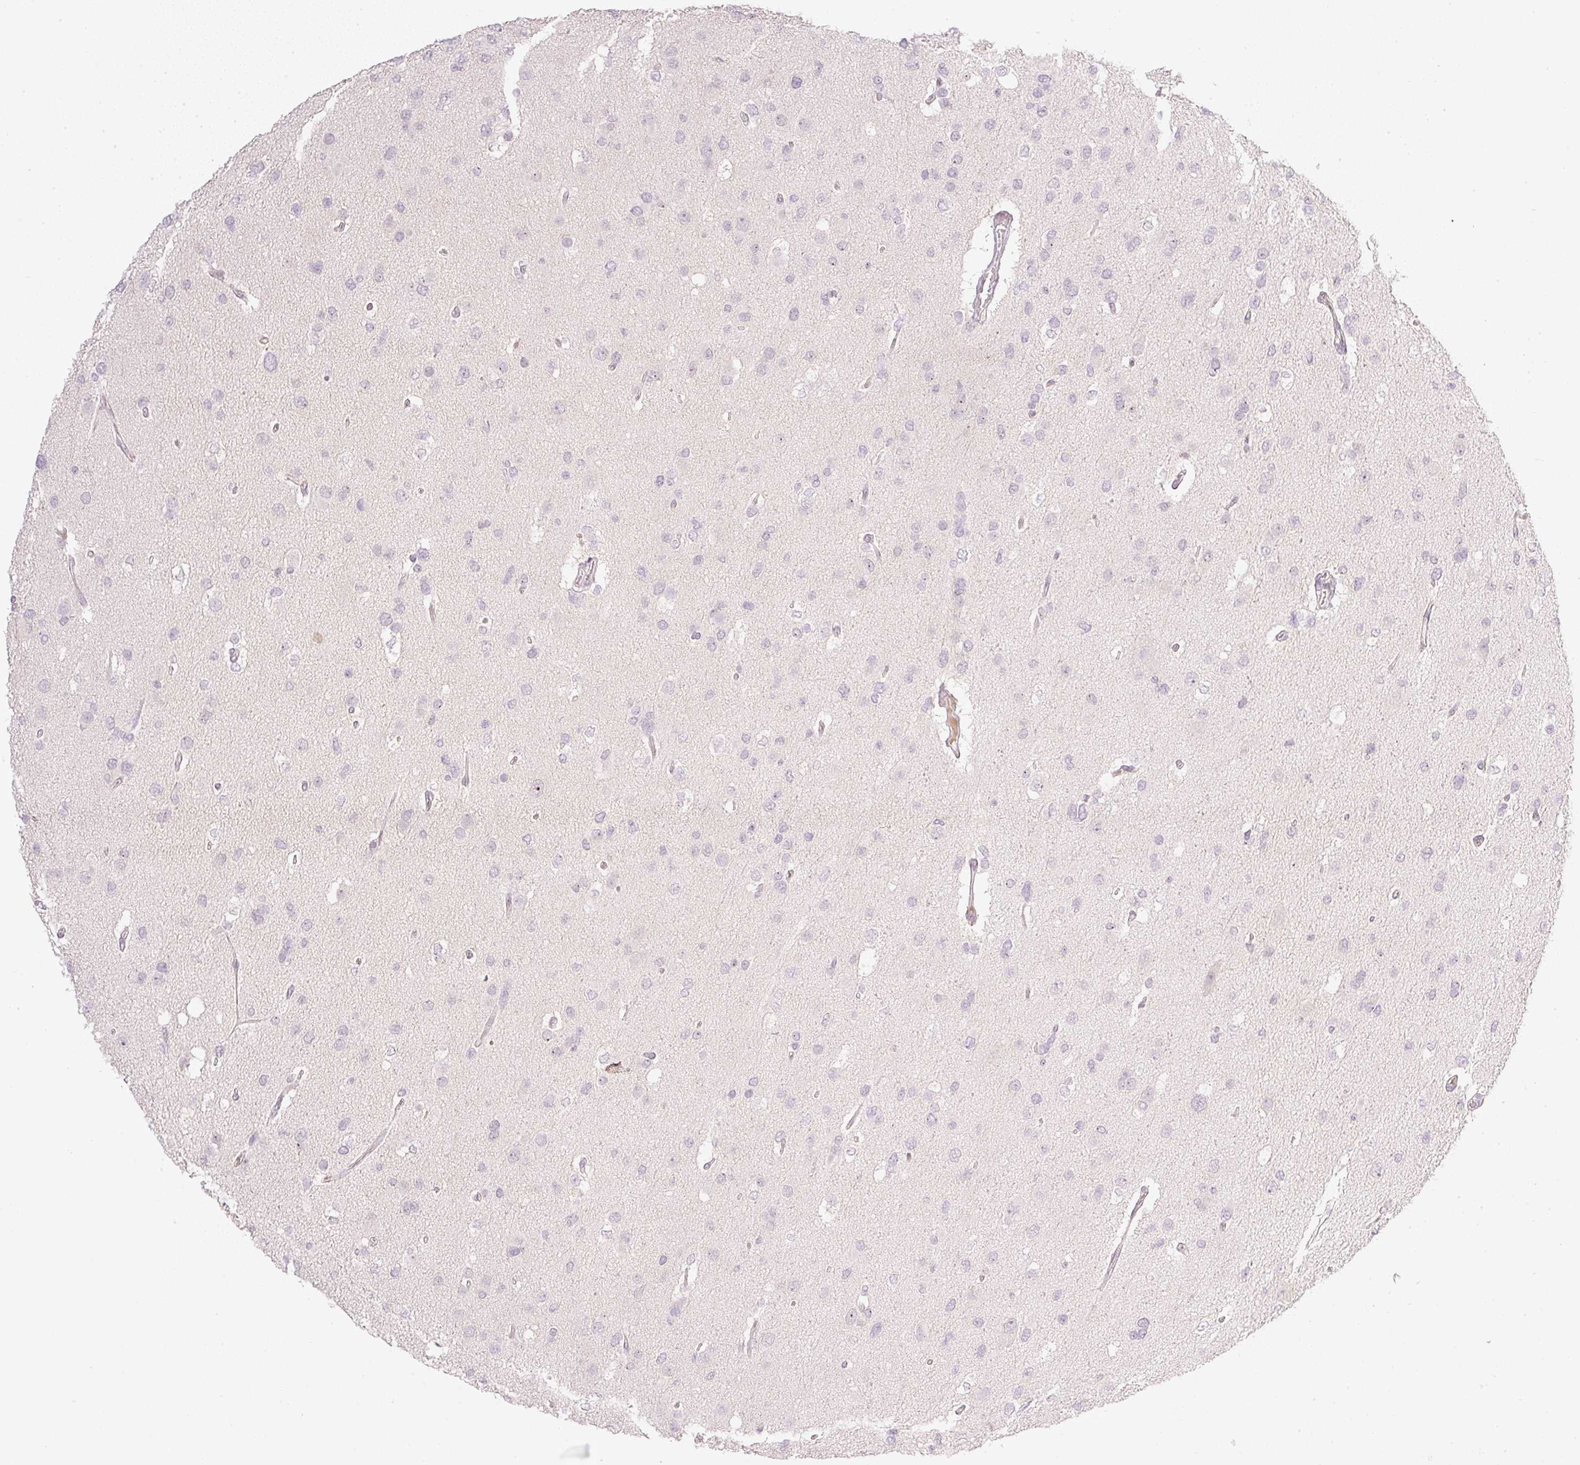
{"staining": {"intensity": "negative", "quantity": "none", "location": "none"}, "tissue": "glioma", "cell_type": "Tumor cells", "image_type": "cancer", "snomed": [{"axis": "morphology", "description": "Glioma, malignant, High grade"}, {"axis": "topography", "description": "Brain"}], "caption": "Immunohistochemistry (IHC) of glioma shows no expression in tumor cells. (Brightfield microscopy of DAB (3,3'-diaminobenzidine) immunohistochemistry at high magnification).", "gene": "AAR2", "patient": {"sex": "male", "age": 53}}